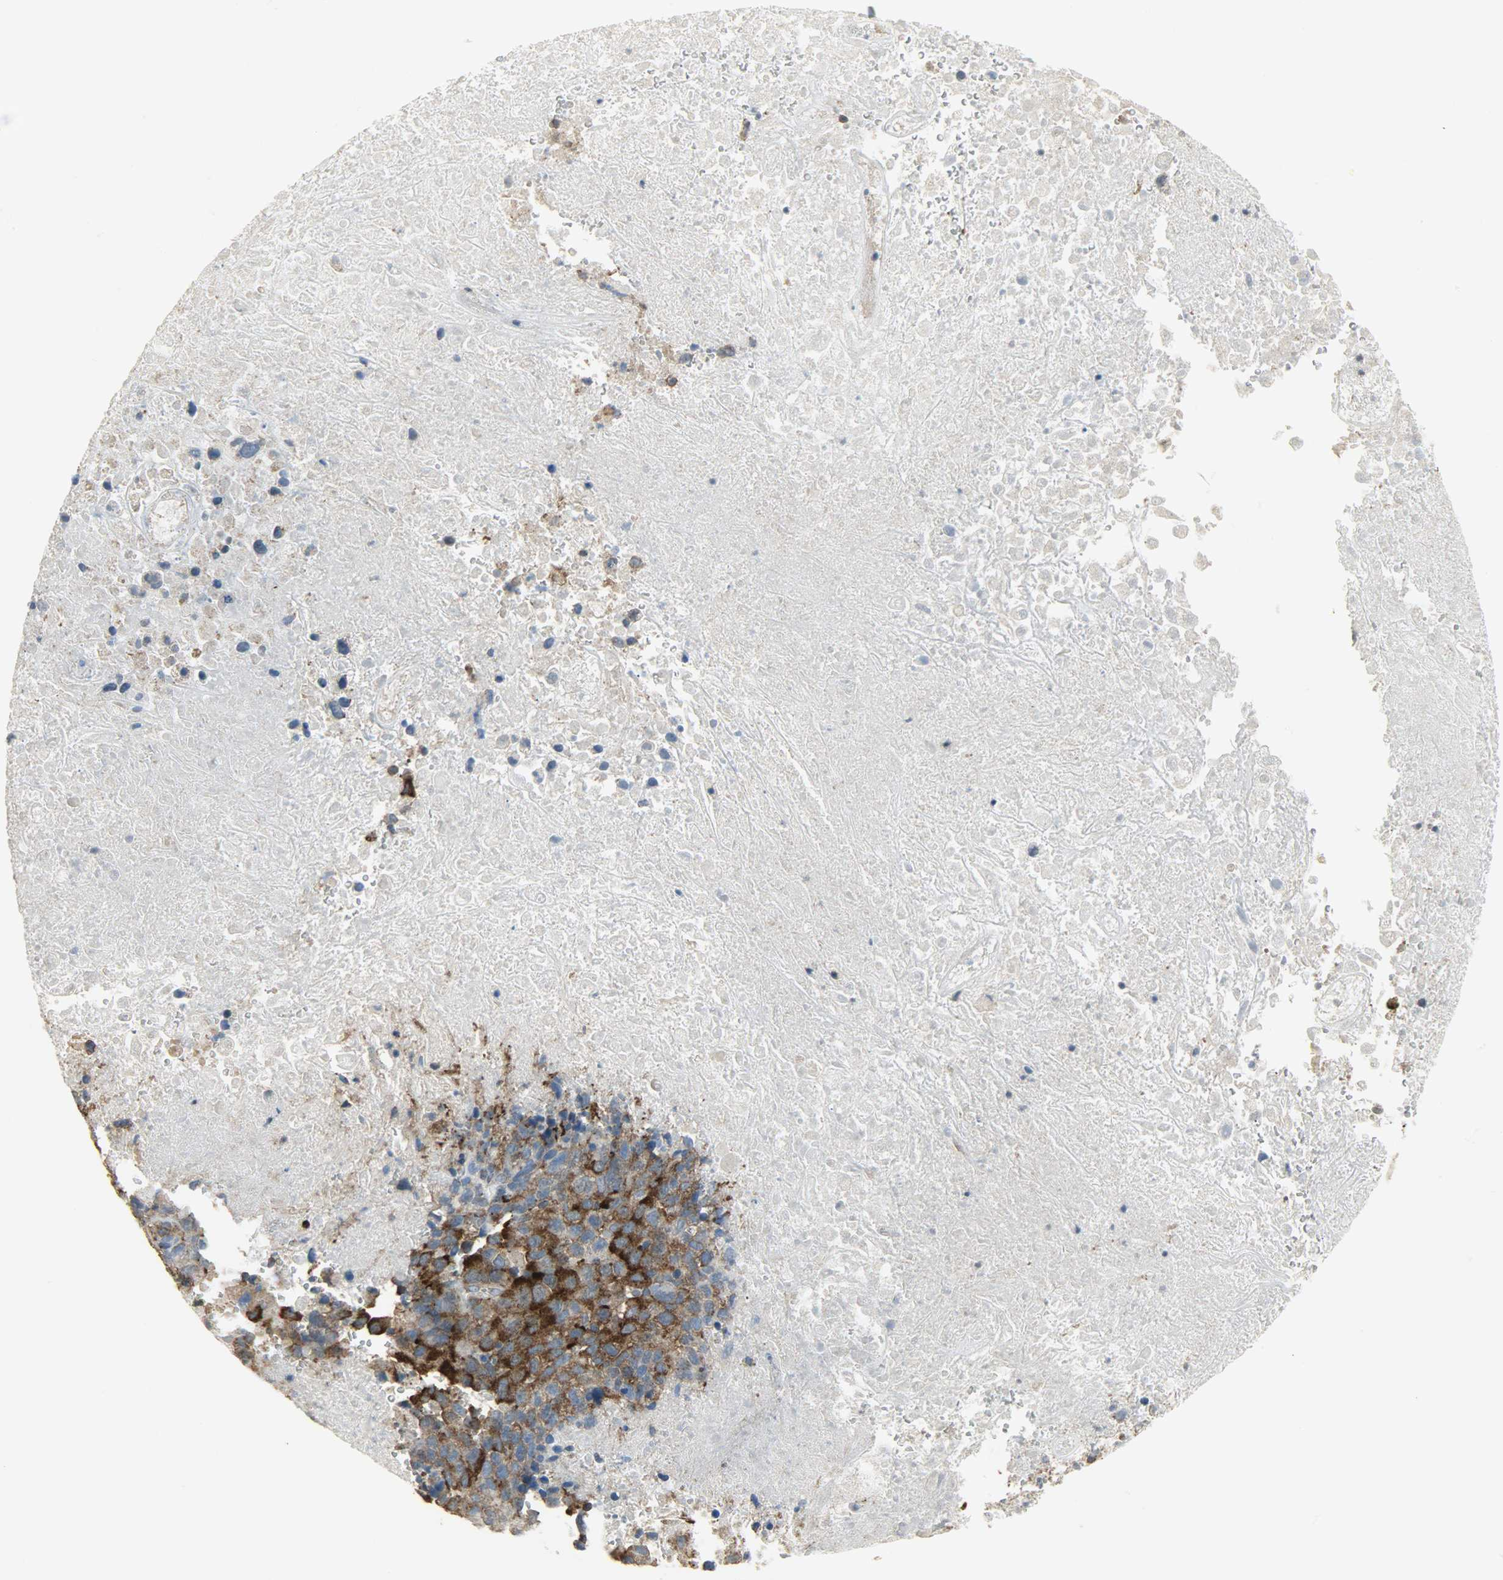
{"staining": {"intensity": "strong", "quantity": ">75%", "location": "cytoplasmic/membranous"}, "tissue": "melanoma", "cell_type": "Tumor cells", "image_type": "cancer", "snomed": [{"axis": "morphology", "description": "Malignant melanoma, Metastatic site"}, {"axis": "topography", "description": "Cerebral cortex"}], "caption": "The image shows immunohistochemical staining of melanoma. There is strong cytoplasmic/membranous staining is identified in about >75% of tumor cells.", "gene": "DNAJA4", "patient": {"sex": "female", "age": 52}}